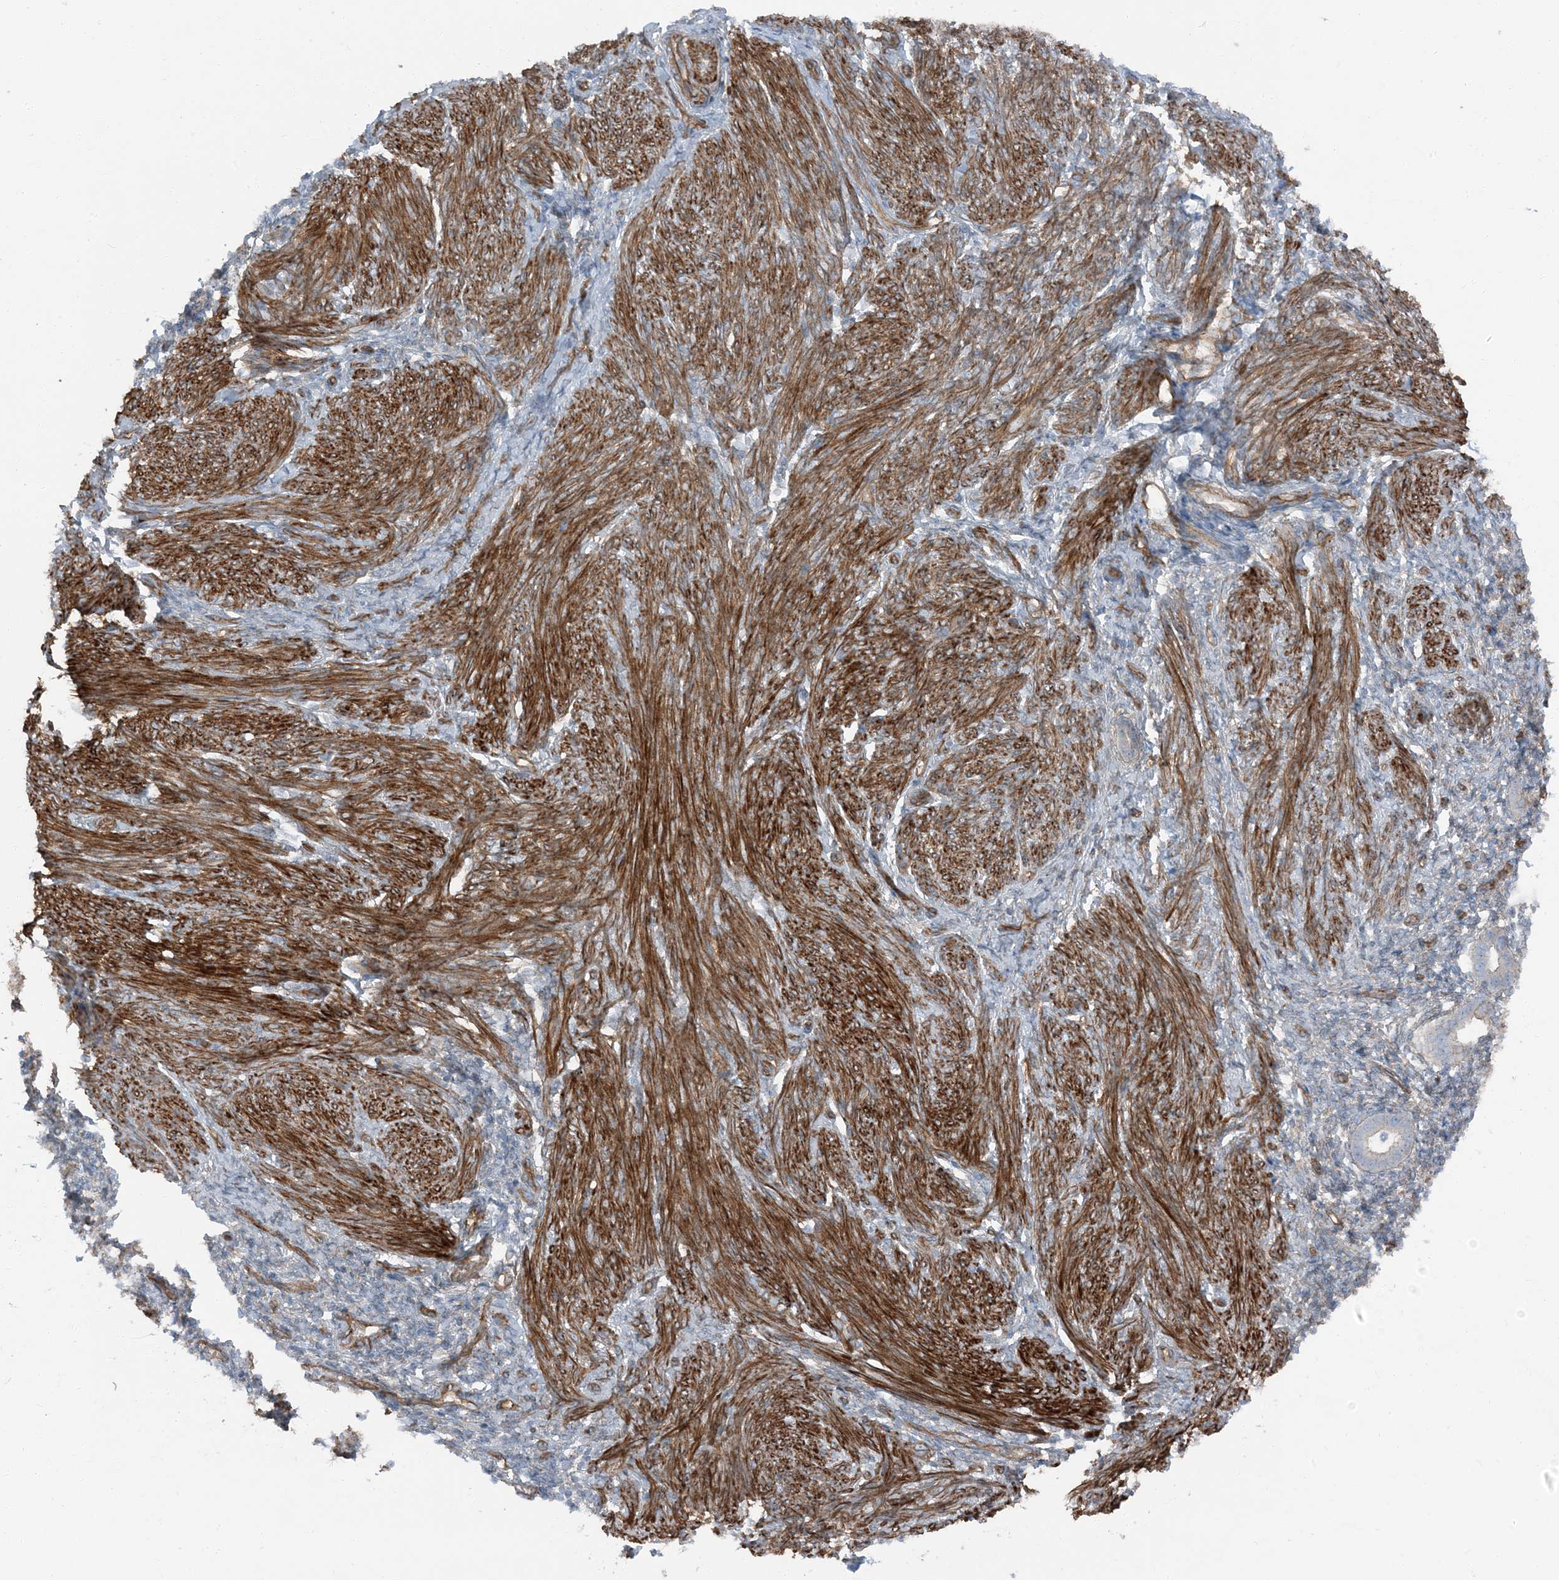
{"staining": {"intensity": "negative", "quantity": "none", "location": "none"}, "tissue": "endometrium", "cell_type": "Cells in endometrial stroma", "image_type": "normal", "snomed": [{"axis": "morphology", "description": "Normal tissue, NOS"}, {"axis": "topography", "description": "Endometrium"}], "caption": "IHC photomicrograph of normal endometrium: endometrium stained with DAB (3,3'-diaminobenzidine) shows no significant protein positivity in cells in endometrial stroma.", "gene": "ZFP90", "patient": {"sex": "female", "age": 77}}